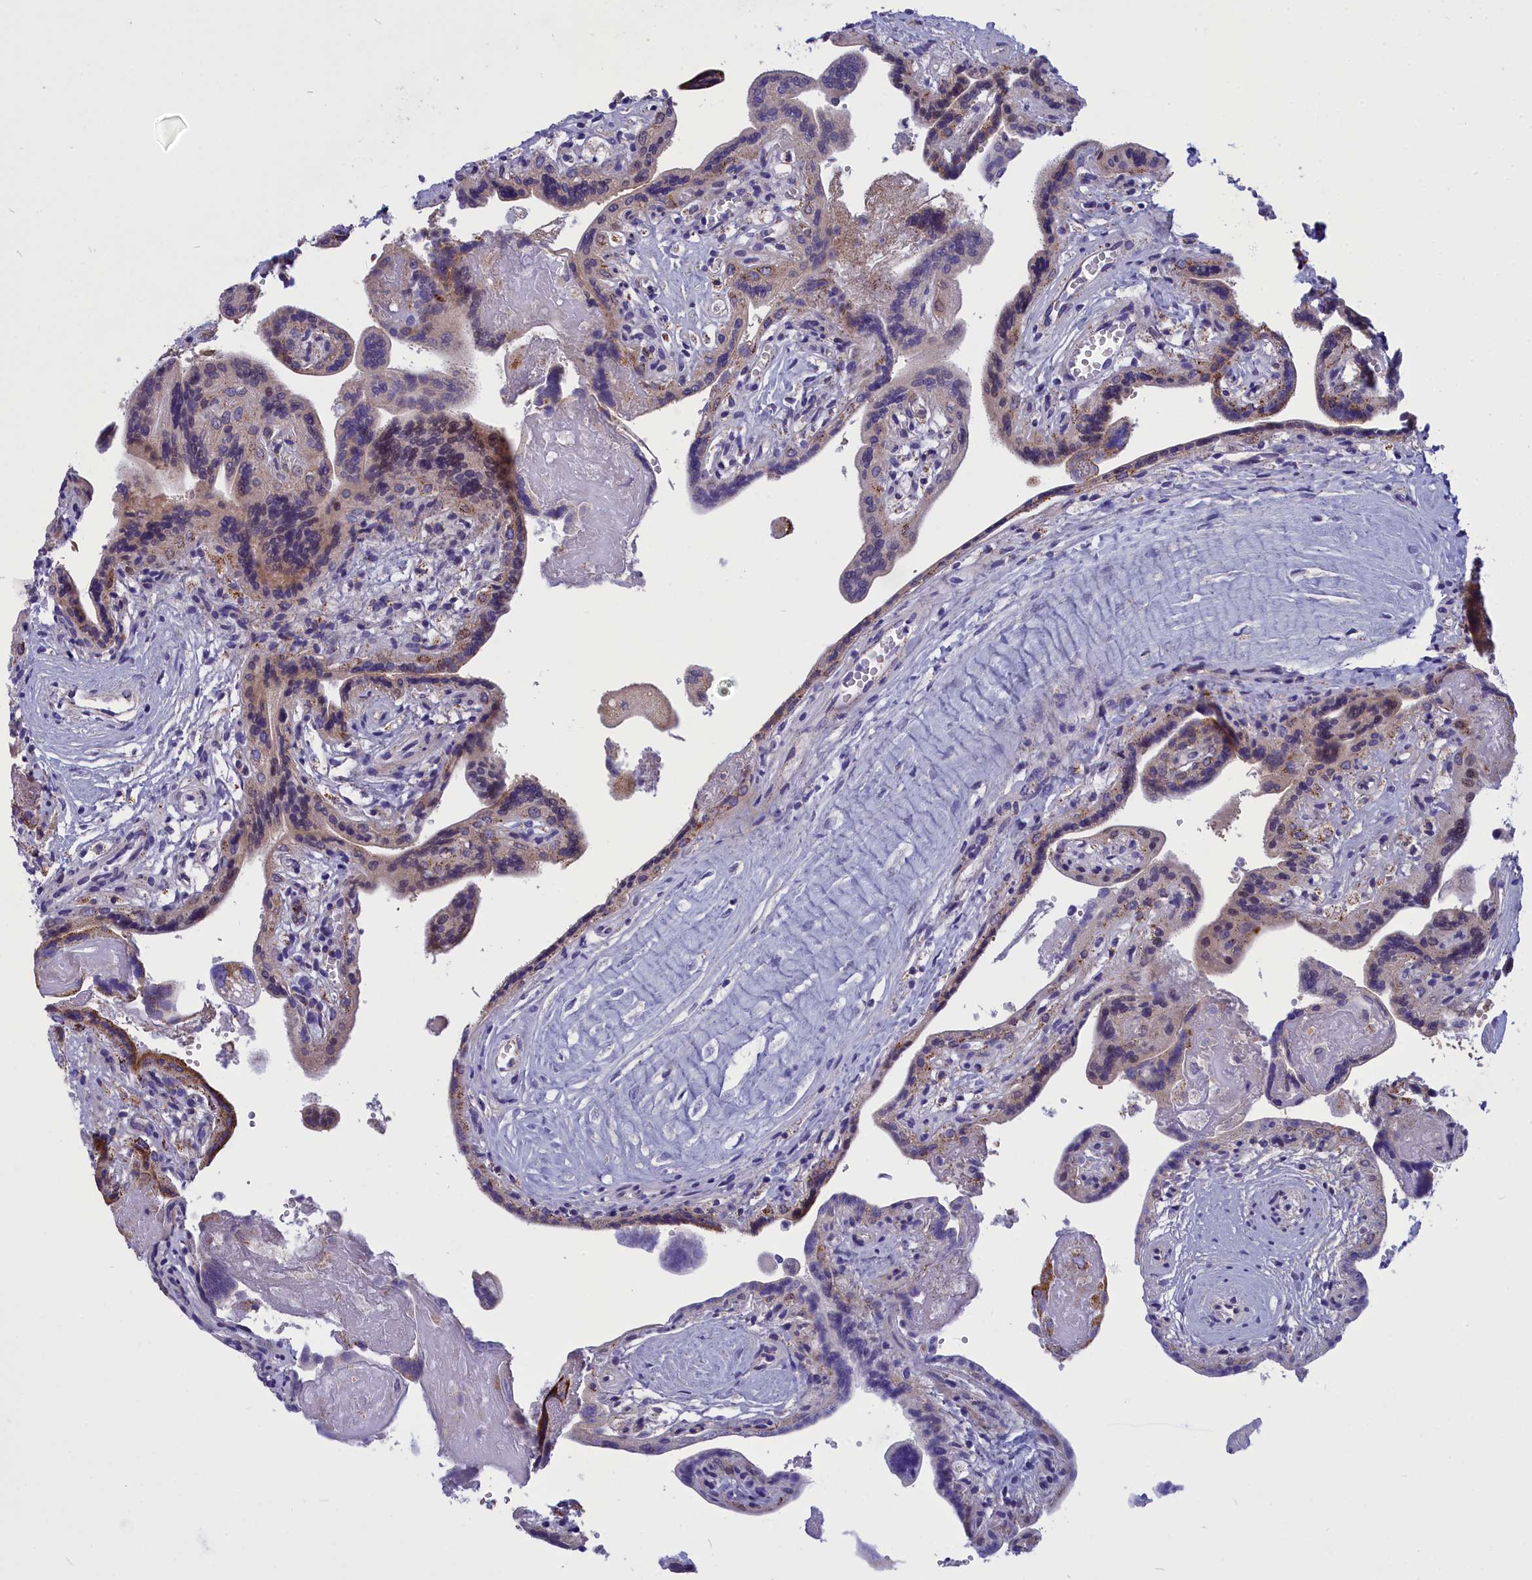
{"staining": {"intensity": "strong", "quantity": "25%-75%", "location": "cytoplasmic/membranous"}, "tissue": "placenta", "cell_type": "Trophoblastic cells", "image_type": "normal", "snomed": [{"axis": "morphology", "description": "Normal tissue, NOS"}, {"axis": "topography", "description": "Placenta"}], "caption": "Immunohistochemical staining of unremarkable human placenta demonstrates 25%-75% levels of strong cytoplasmic/membranous protein expression in approximately 25%-75% of trophoblastic cells.", "gene": "CCRL2", "patient": {"sex": "female", "age": 37}}